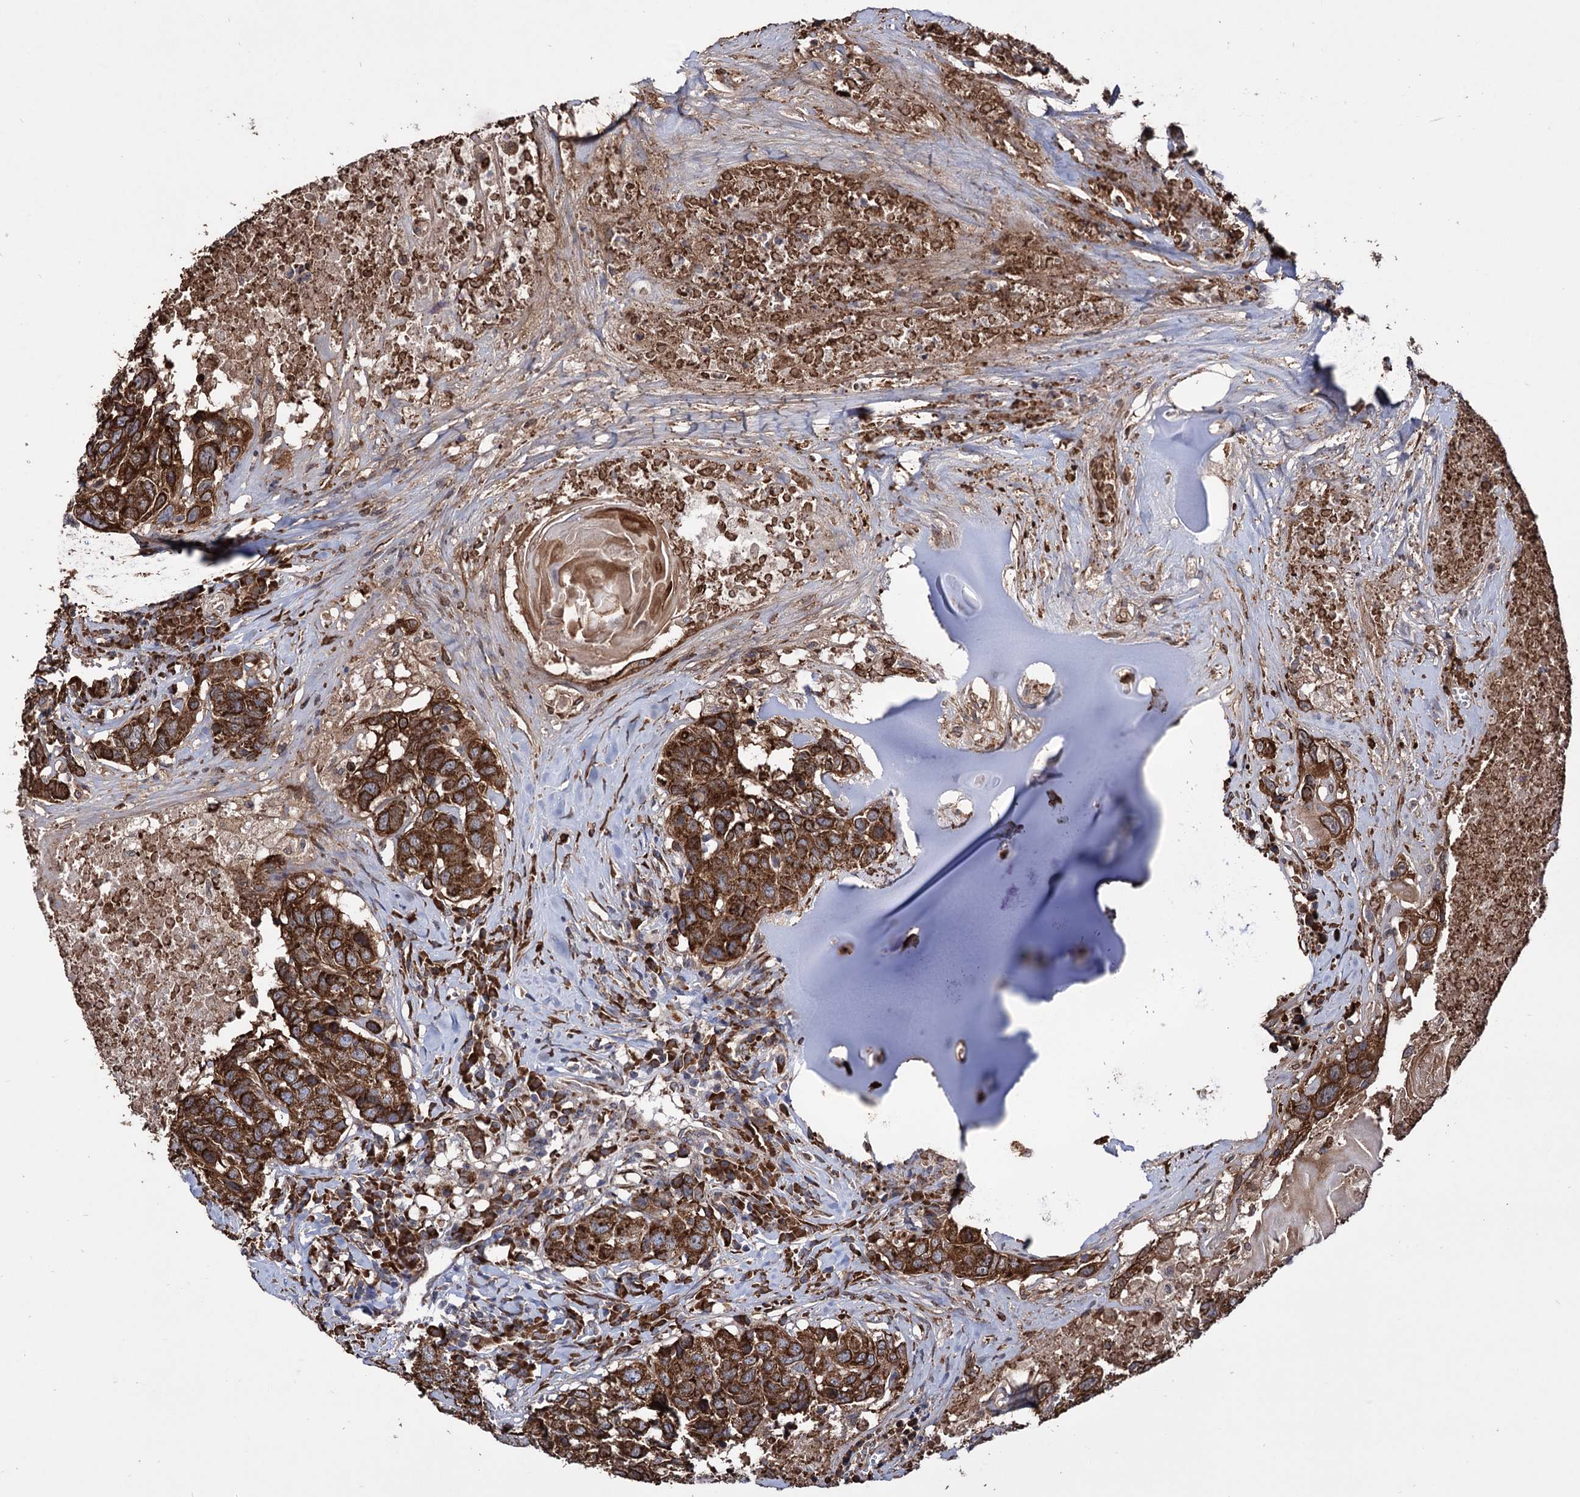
{"staining": {"intensity": "strong", "quantity": ">75%", "location": "cytoplasmic/membranous"}, "tissue": "head and neck cancer", "cell_type": "Tumor cells", "image_type": "cancer", "snomed": [{"axis": "morphology", "description": "Squamous cell carcinoma, NOS"}, {"axis": "topography", "description": "Head-Neck"}], "caption": "An IHC histopathology image of tumor tissue is shown. Protein staining in brown labels strong cytoplasmic/membranous positivity in squamous cell carcinoma (head and neck) within tumor cells.", "gene": "CDAN1", "patient": {"sex": "male", "age": 66}}